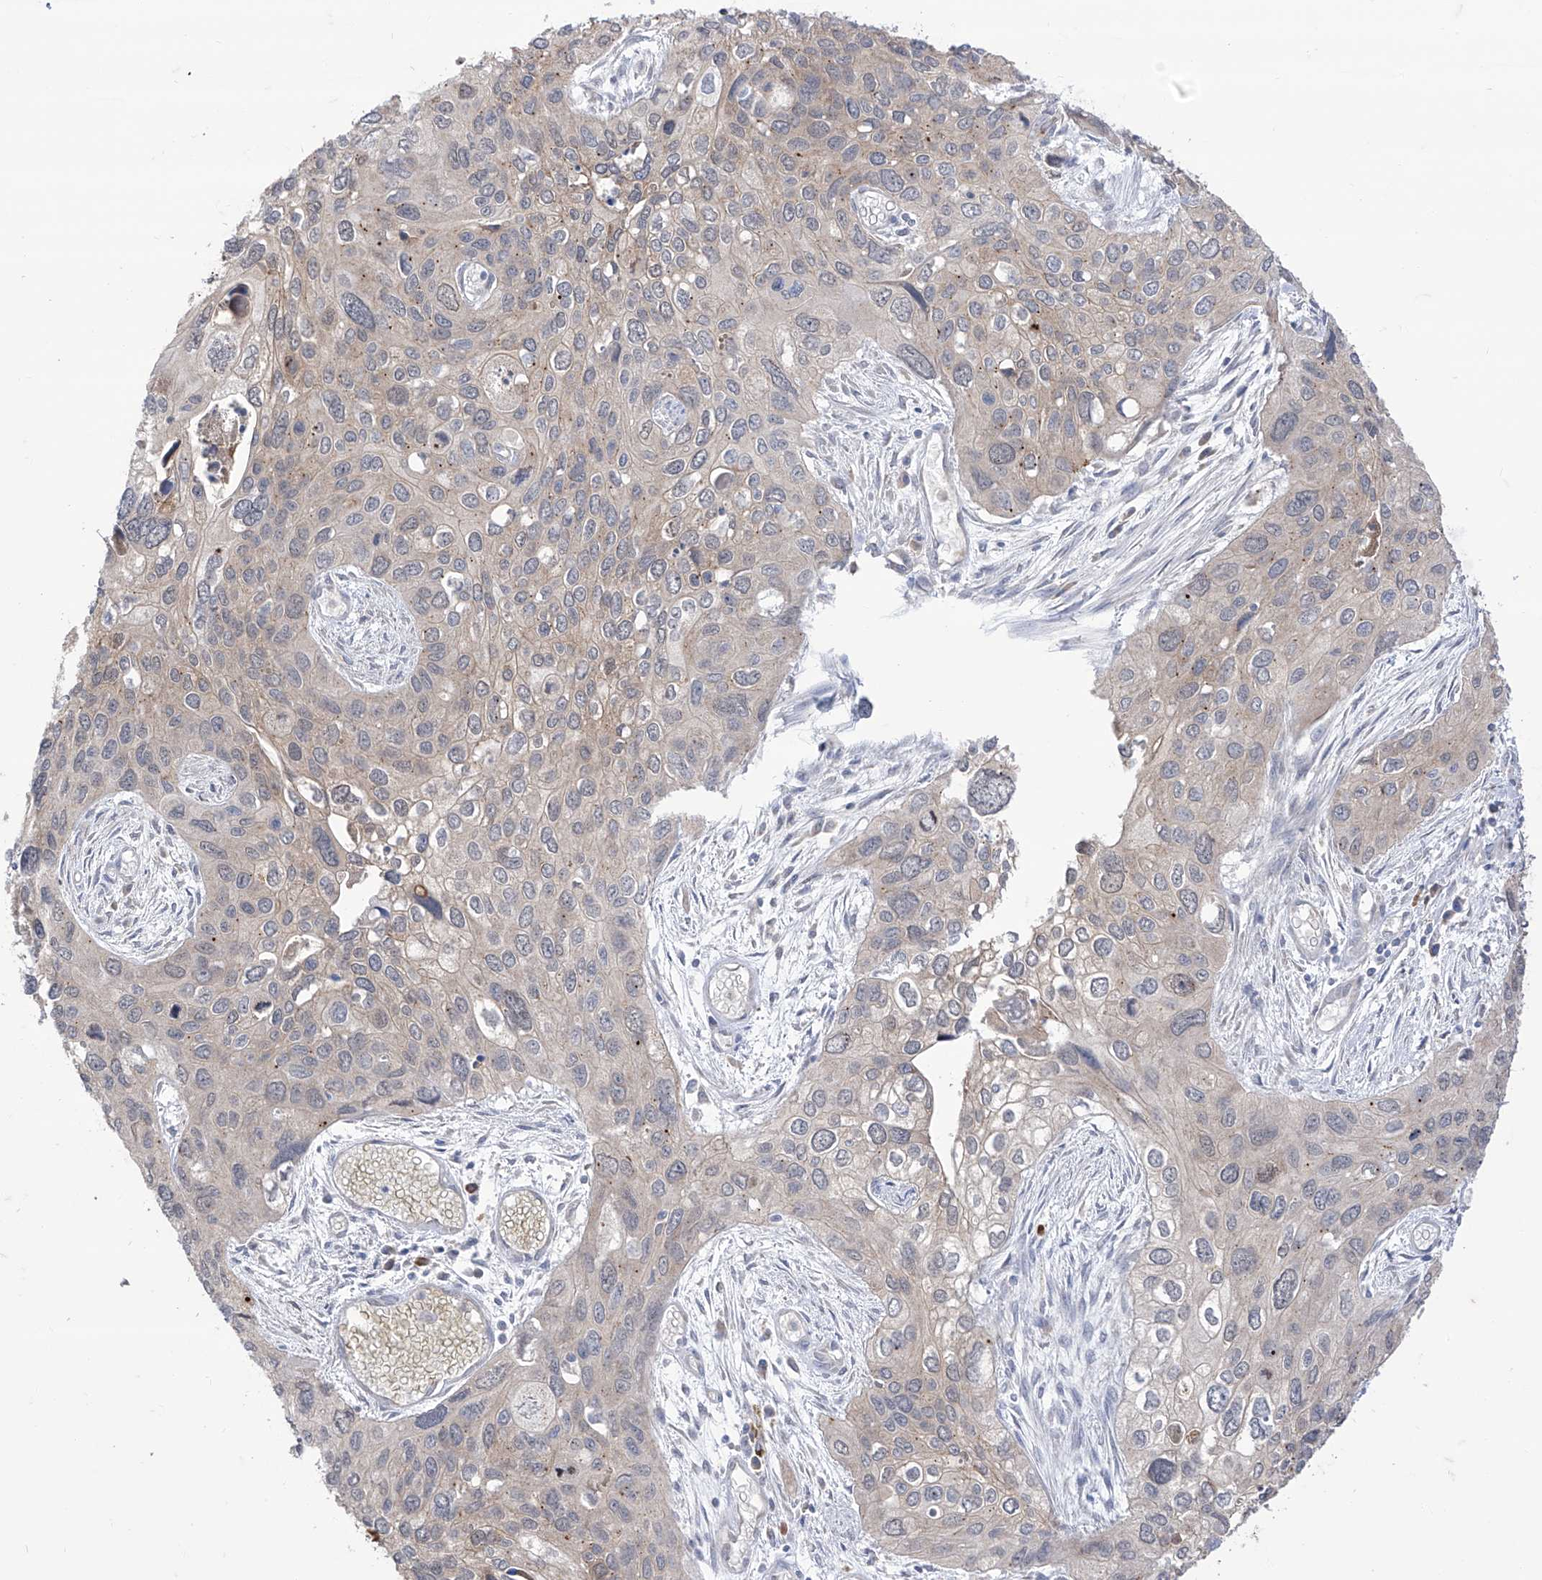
{"staining": {"intensity": "weak", "quantity": "25%-75%", "location": "cytoplasmic/membranous"}, "tissue": "cervical cancer", "cell_type": "Tumor cells", "image_type": "cancer", "snomed": [{"axis": "morphology", "description": "Squamous cell carcinoma, NOS"}, {"axis": "topography", "description": "Cervix"}], "caption": "Cervical squamous cell carcinoma was stained to show a protein in brown. There is low levels of weak cytoplasmic/membranous positivity in approximately 25%-75% of tumor cells.", "gene": "BROX", "patient": {"sex": "female", "age": 55}}